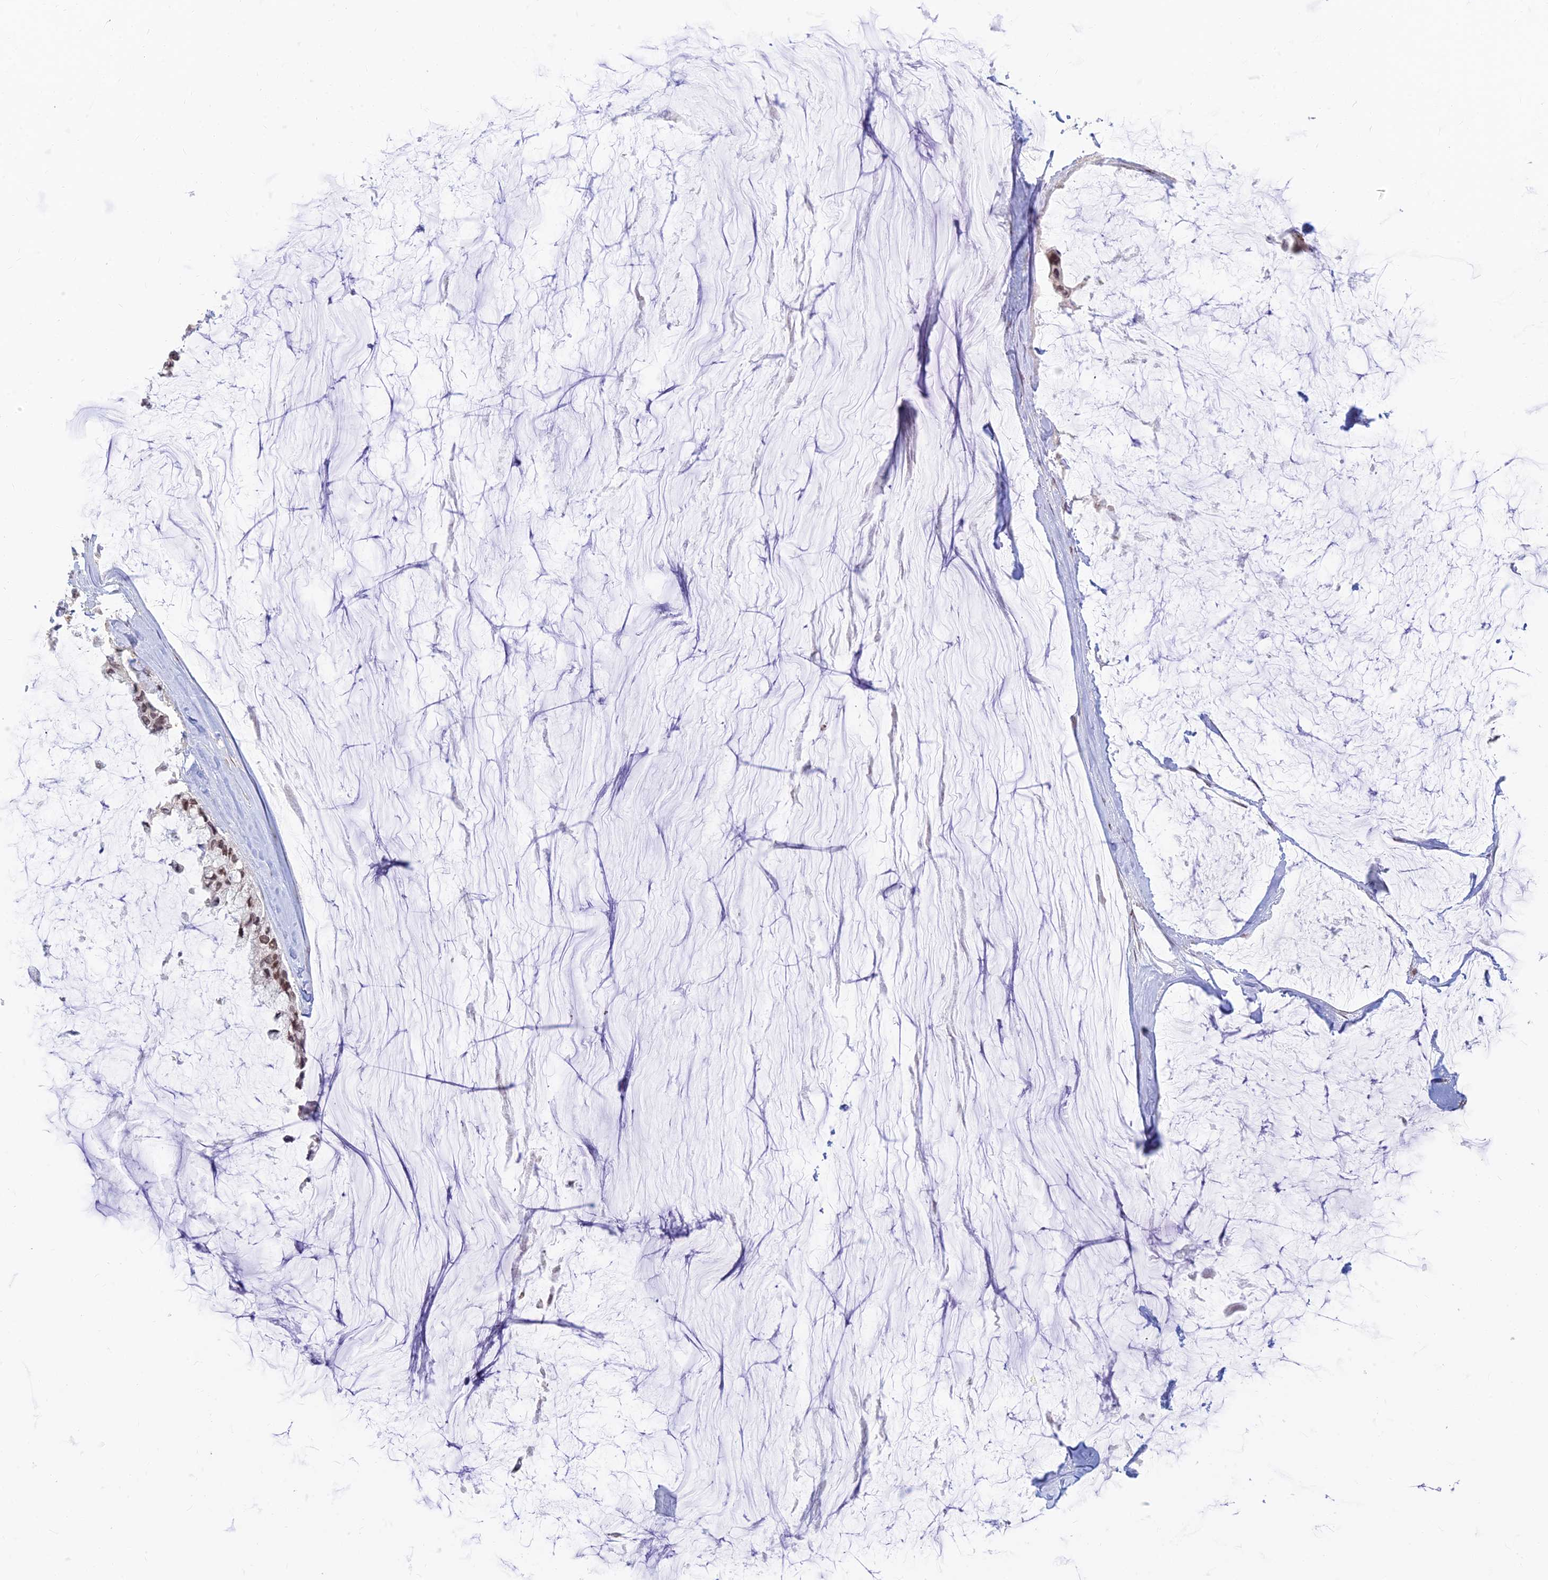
{"staining": {"intensity": "moderate", "quantity": ">75%", "location": "nuclear"}, "tissue": "ovarian cancer", "cell_type": "Tumor cells", "image_type": "cancer", "snomed": [{"axis": "morphology", "description": "Cystadenocarcinoma, mucinous, NOS"}, {"axis": "topography", "description": "Ovary"}], "caption": "Moderate nuclear expression for a protein is present in approximately >75% of tumor cells of ovarian mucinous cystadenocarcinoma using IHC.", "gene": "POLR1G", "patient": {"sex": "female", "age": 39}}